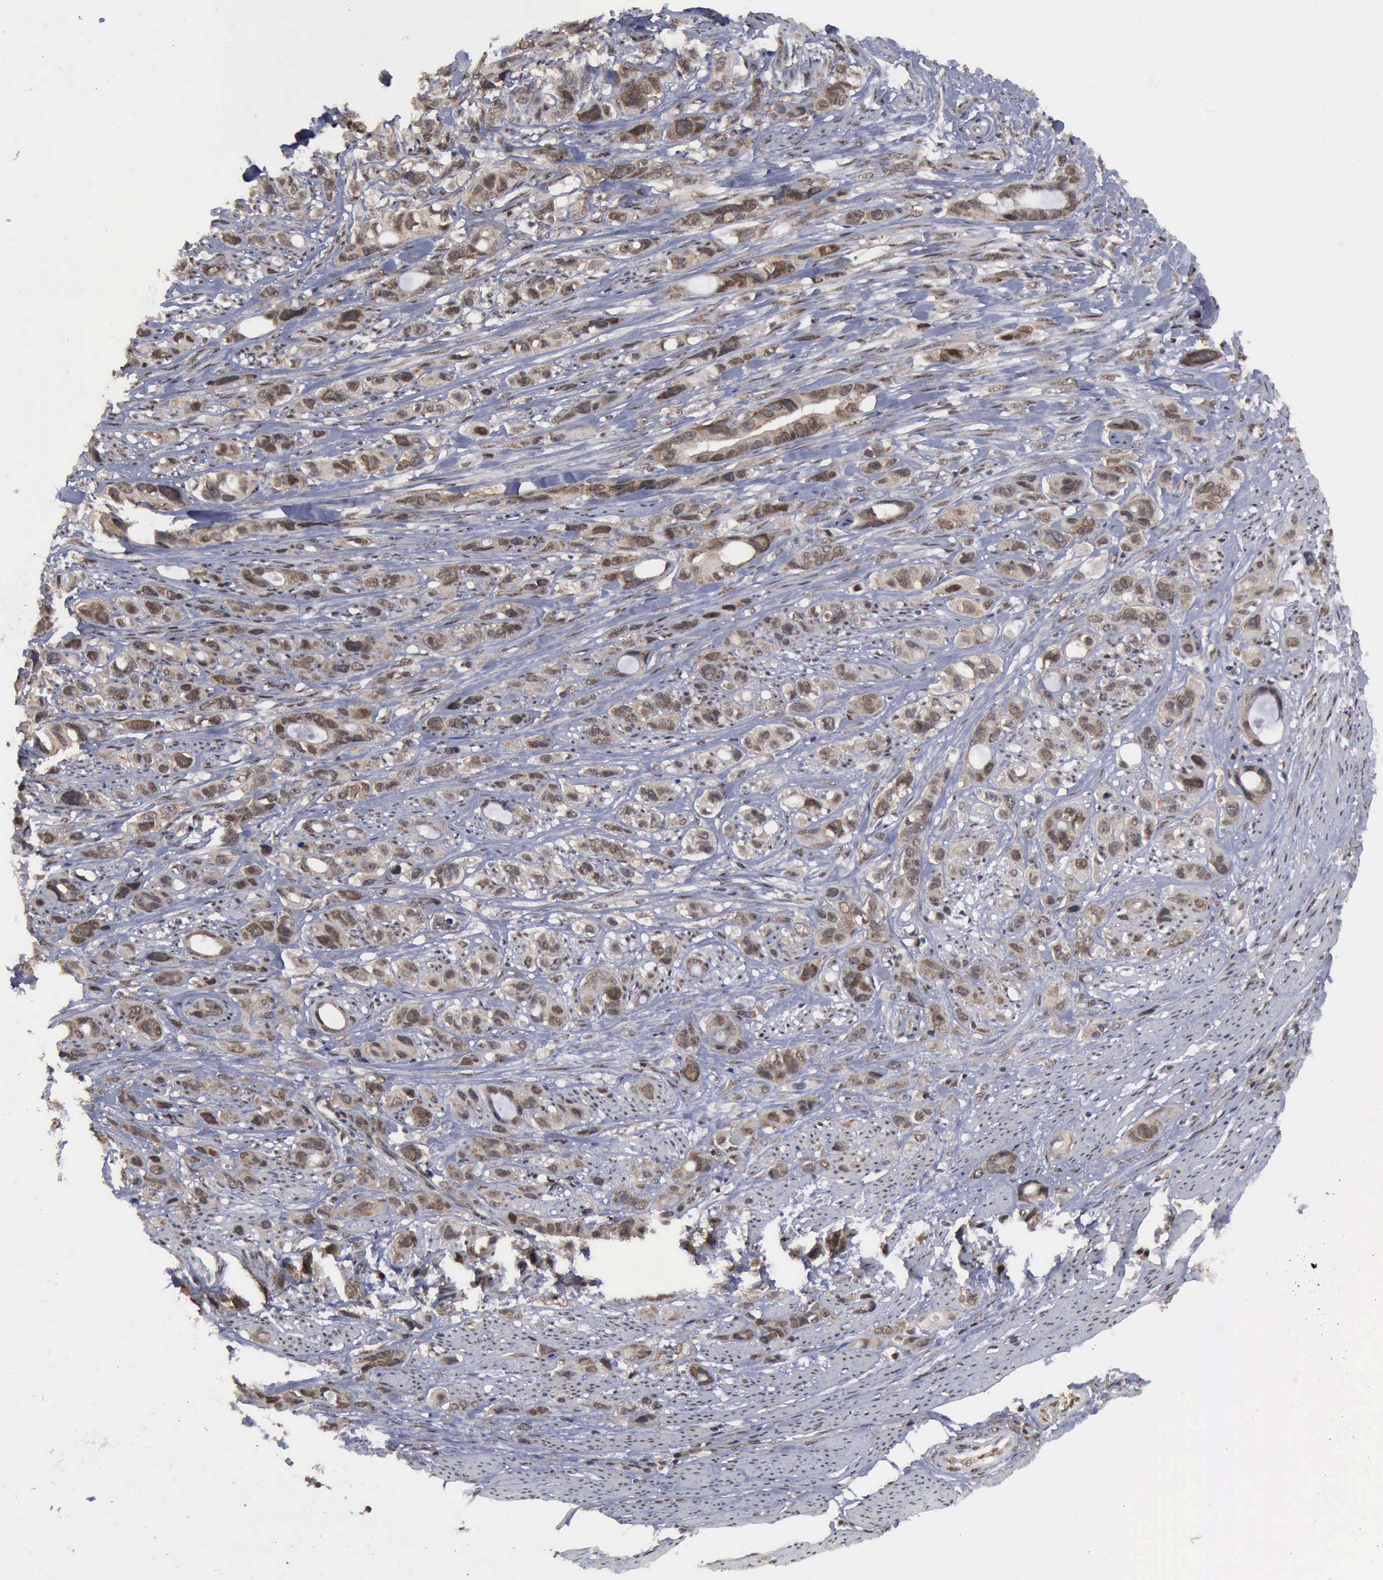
{"staining": {"intensity": "moderate", "quantity": ">75%", "location": "cytoplasmic/membranous,nuclear"}, "tissue": "stomach cancer", "cell_type": "Tumor cells", "image_type": "cancer", "snomed": [{"axis": "morphology", "description": "Adenocarcinoma, NOS"}, {"axis": "topography", "description": "Stomach, upper"}], "caption": "The micrograph reveals a brown stain indicating the presence of a protein in the cytoplasmic/membranous and nuclear of tumor cells in stomach adenocarcinoma.", "gene": "RTCB", "patient": {"sex": "male", "age": 47}}